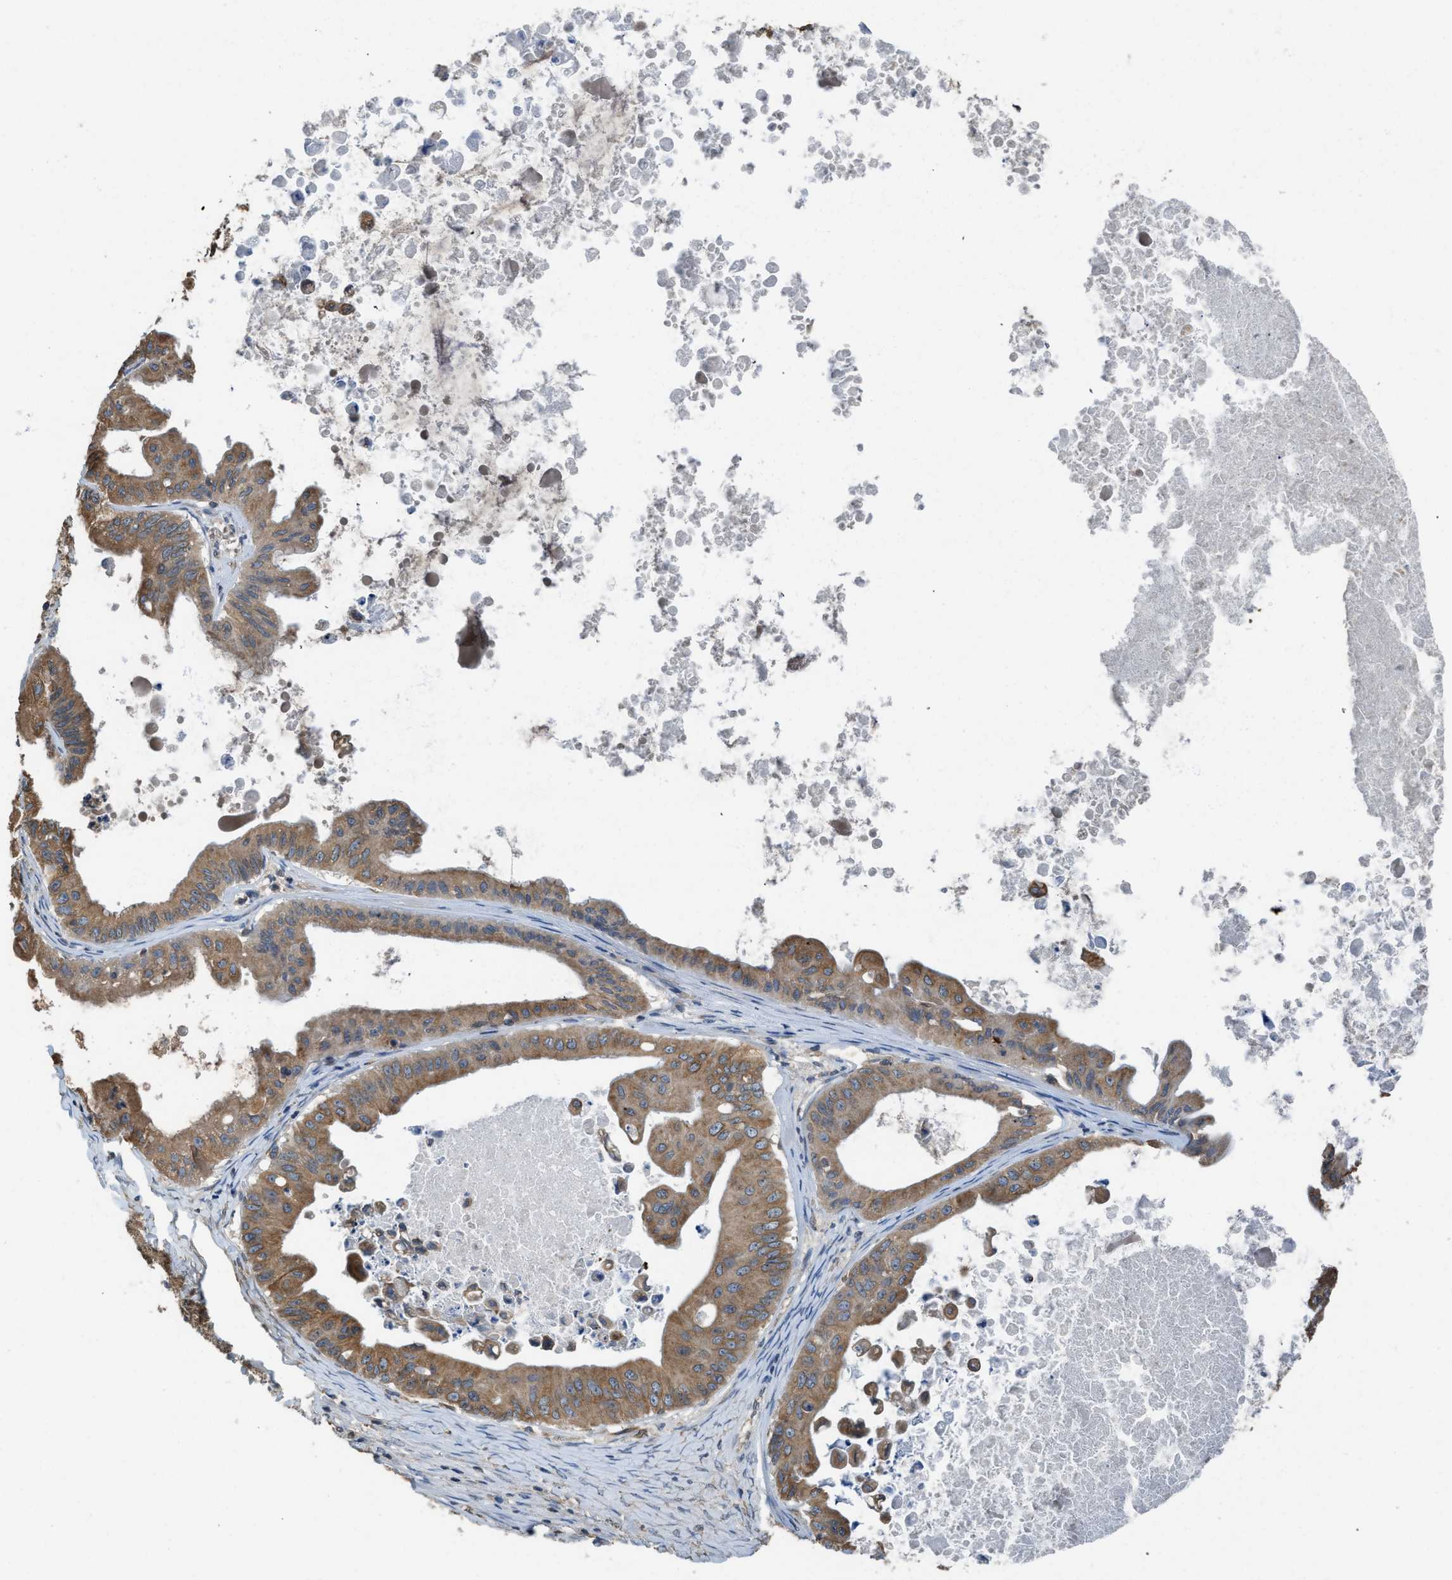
{"staining": {"intensity": "moderate", "quantity": ">75%", "location": "cytoplasmic/membranous"}, "tissue": "ovarian cancer", "cell_type": "Tumor cells", "image_type": "cancer", "snomed": [{"axis": "morphology", "description": "Cystadenocarcinoma, mucinous, NOS"}, {"axis": "topography", "description": "Ovary"}], "caption": "Ovarian cancer (mucinous cystadenocarcinoma) was stained to show a protein in brown. There is medium levels of moderate cytoplasmic/membranous expression in approximately >75% of tumor cells. The protein is shown in brown color, while the nuclei are stained blue.", "gene": "BCAP31", "patient": {"sex": "female", "age": 37}}